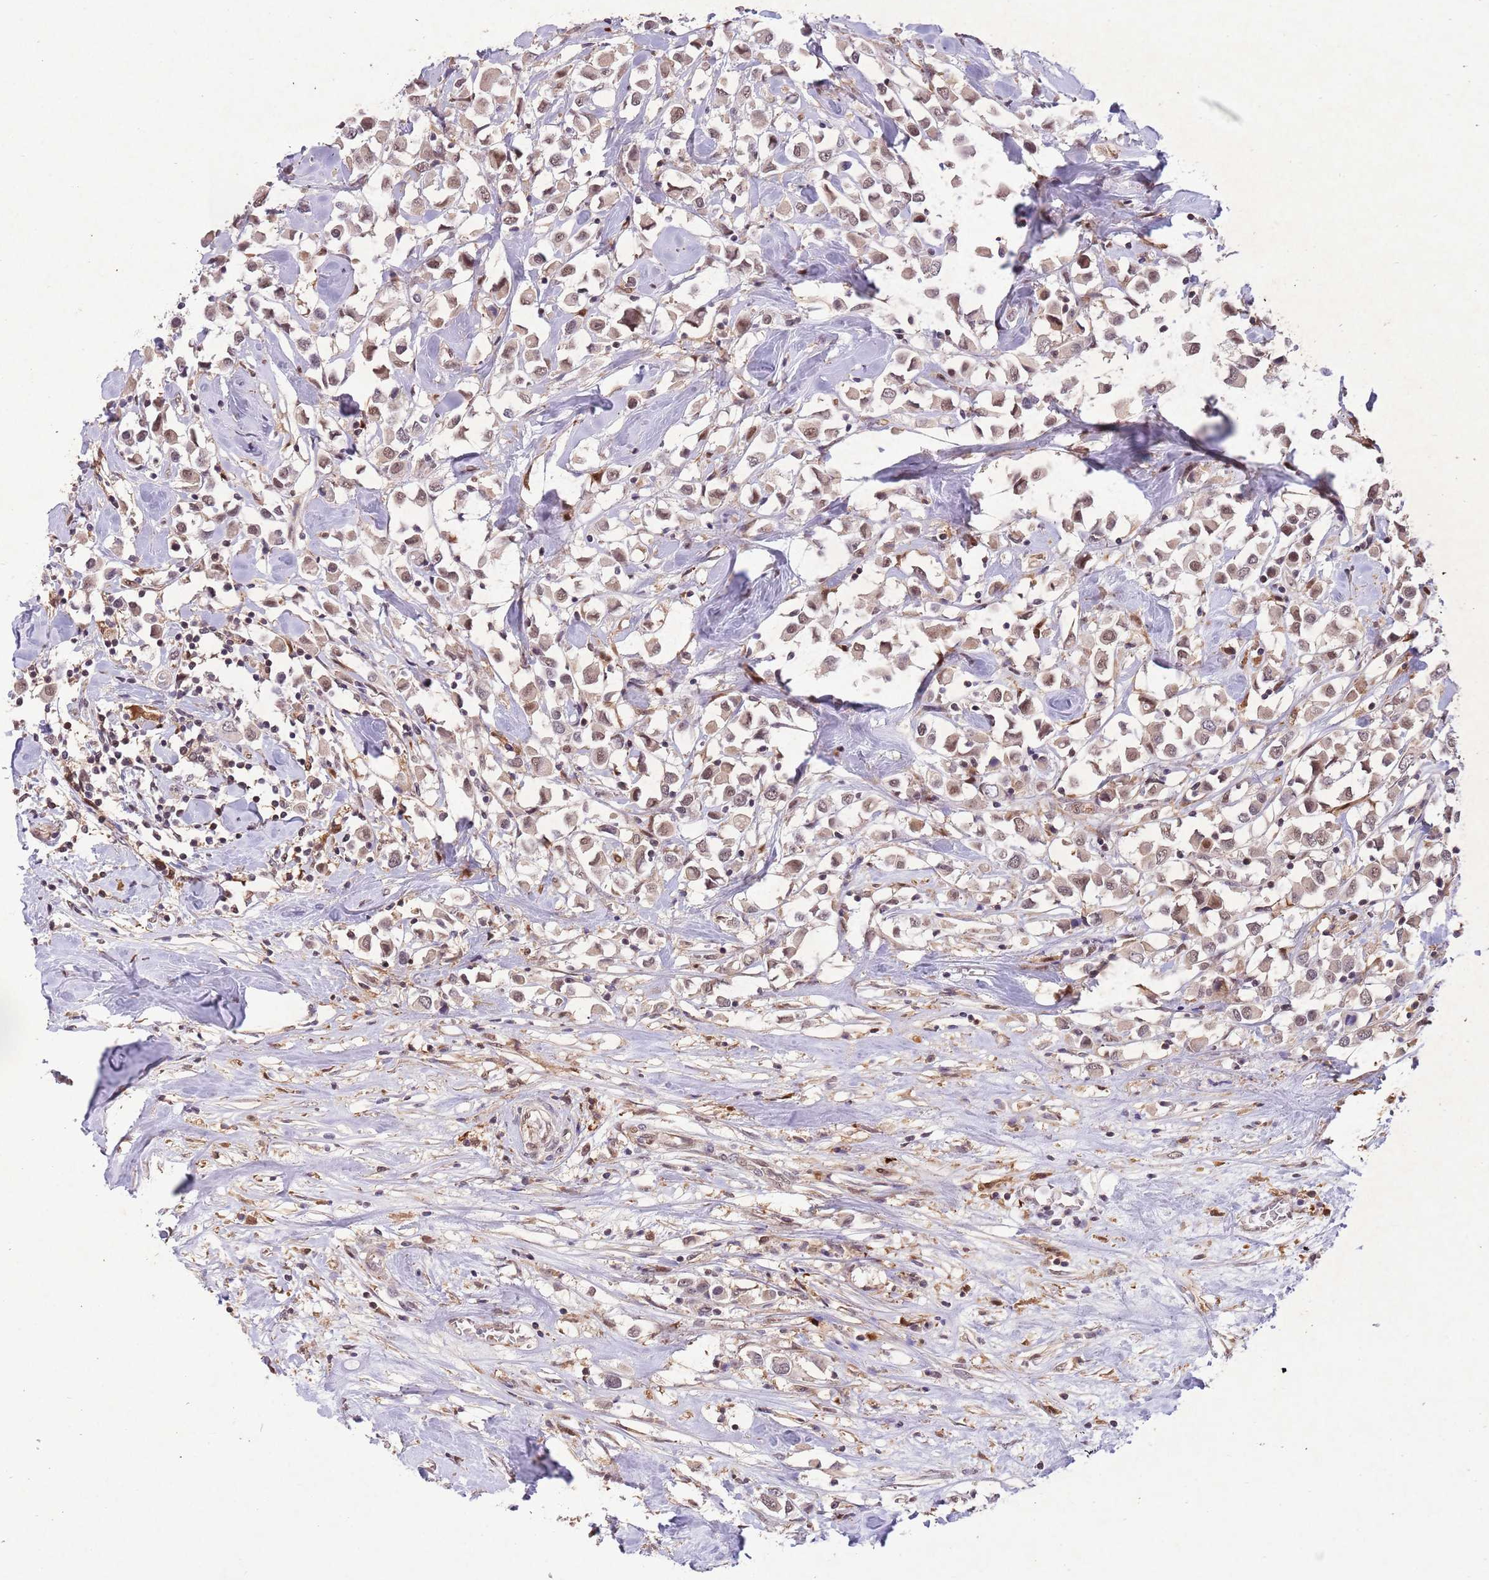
{"staining": {"intensity": "moderate", "quantity": ">75%", "location": "cytoplasmic/membranous,nuclear"}, "tissue": "breast cancer", "cell_type": "Tumor cells", "image_type": "cancer", "snomed": [{"axis": "morphology", "description": "Duct carcinoma"}, {"axis": "topography", "description": "Breast"}], "caption": "Immunohistochemical staining of human breast cancer demonstrates medium levels of moderate cytoplasmic/membranous and nuclear positivity in approximately >75% of tumor cells. The staining is performed using DAB (3,3'-diaminobenzidine) brown chromogen to label protein expression. The nuclei are counter-stained blue using hematoxylin.", "gene": "ZNF639", "patient": {"sex": "female", "age": 61}}